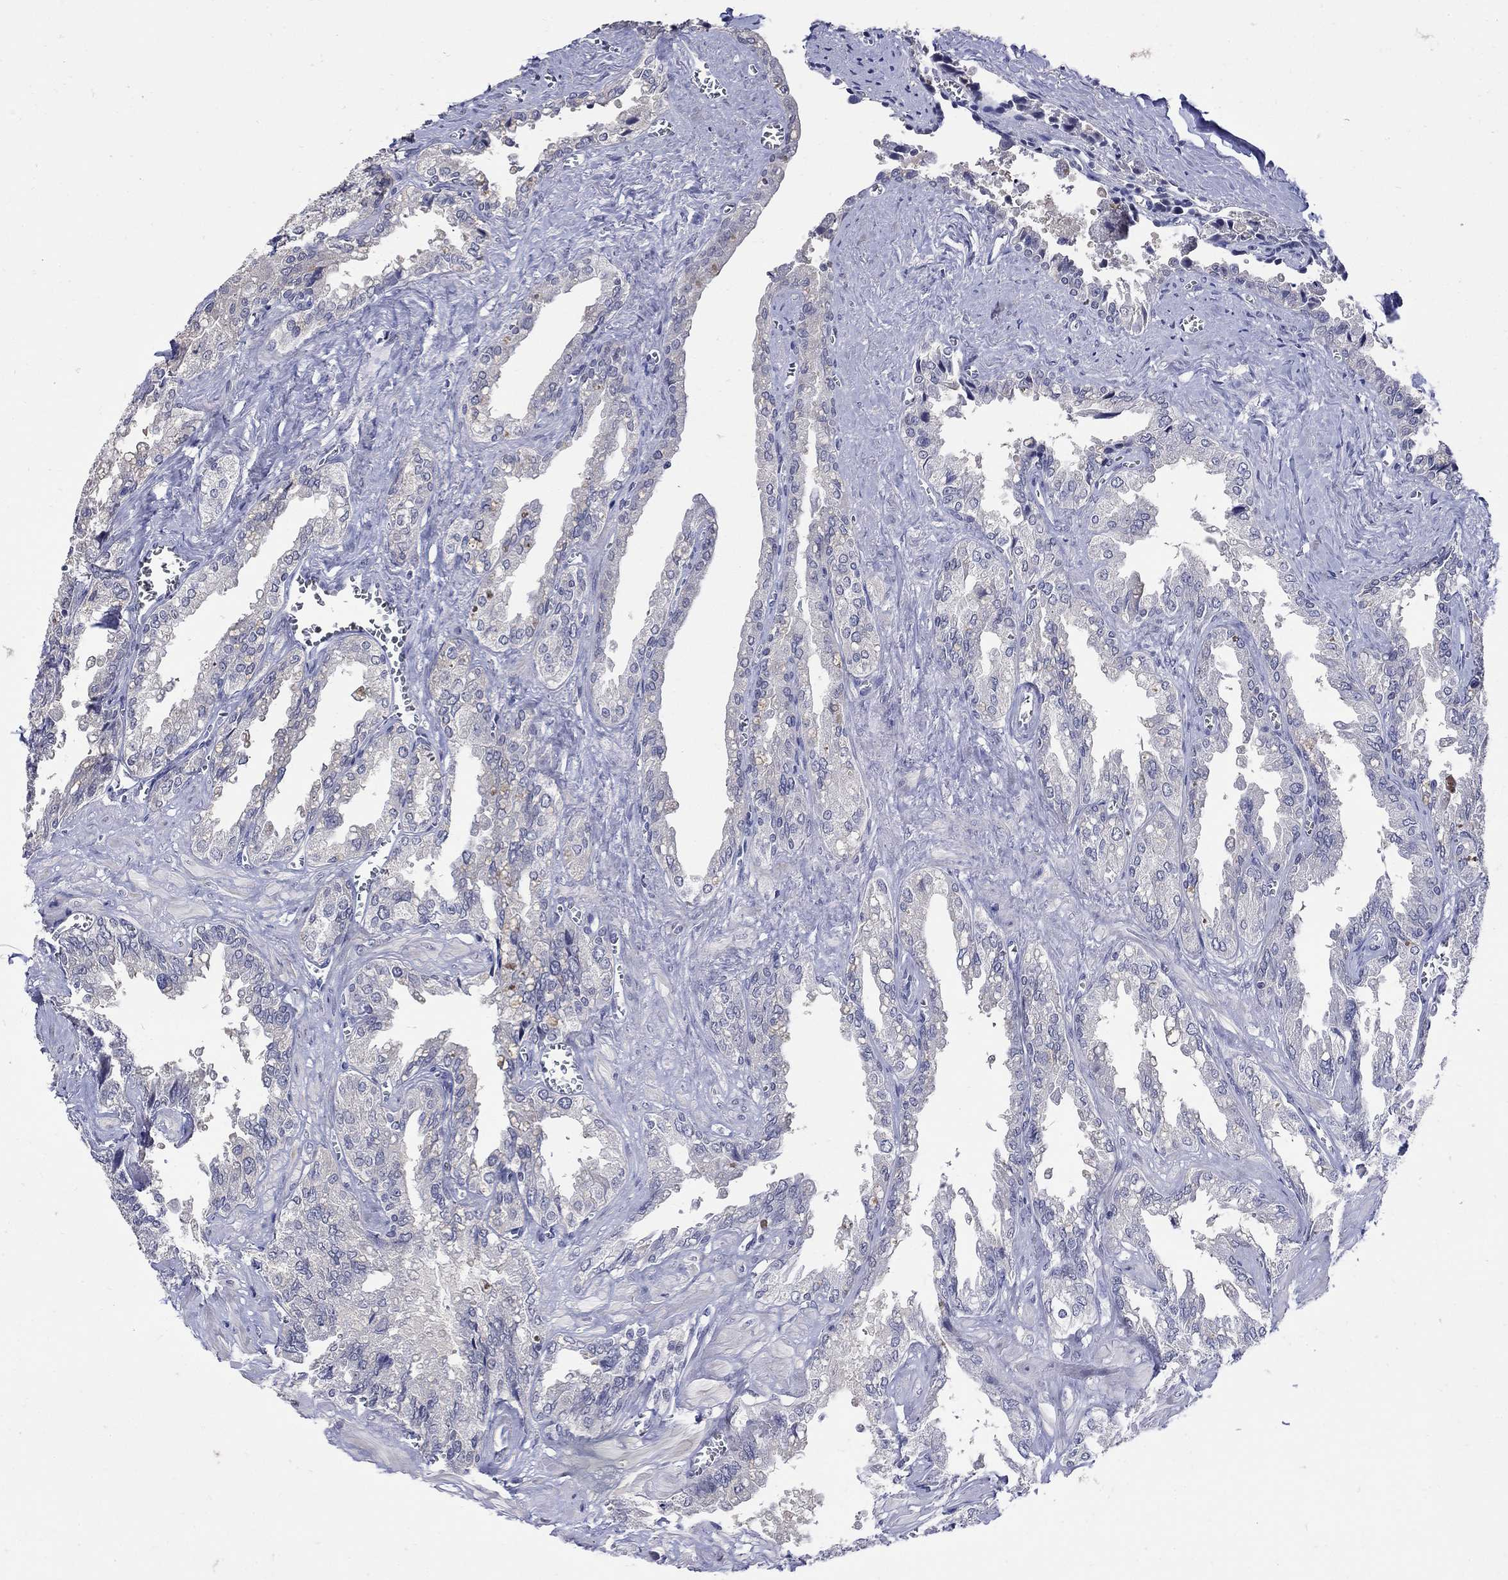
{"staining": {"intensity": "negative", "quantity": "none", "location": "none"}, "tissue": "seminal vesicle", "cell_type": "Glandular cells", "image_type": "normal", "snomed": [{"axis": "morphology", "description": "Normal tissue, NOS"}, {"axis": "topography", "description": "Seminal veicle"}], "caption": "Immunohistochemistry photomicrograph of benign human seminal vesicle stained for a protein (brown), which exhibits no positivity in glandular cells.", "gene": "CETN1", "patient": {"sex": "male", "age": 67}}